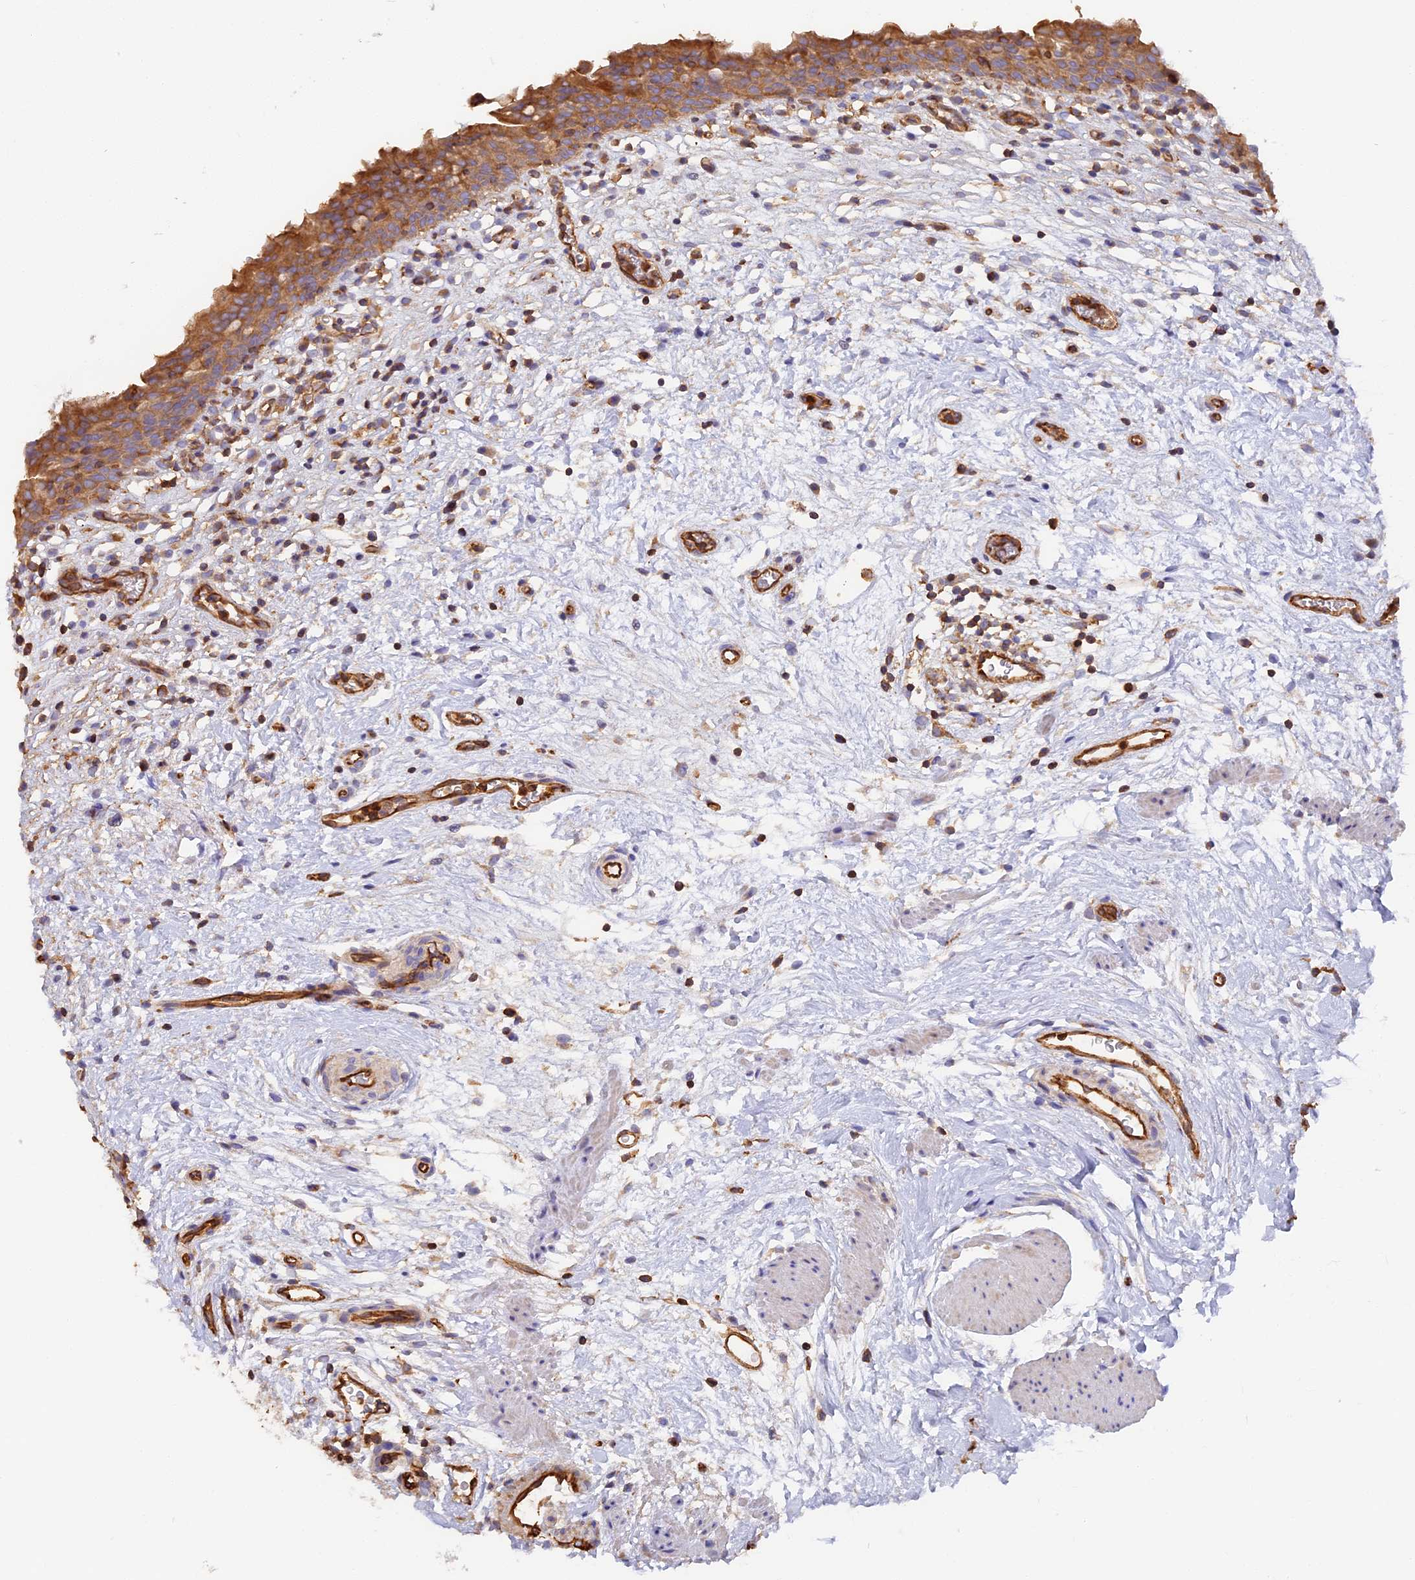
{"staining": {"intensity": "moderate", "quantity": ">75%", "location": "cytoplasmic/membranous"}, "tissue": "urinary bladder", "cell_type": "Urothelial cells", "image_type": "normal", "snomed": [{"axis": "morphology", "description": "Normal tissue, NOS"}, {"axis": "morphology", "description": "Inflammation, NOS"}, {"axis": "topography", "description": "Urinary bladder"}], "caption": "This image demonstrates IHC staining of unremarkable human urinary bladder, with medium moderate cytoplasmic/membranous positivity in about >75% of urothelial cells.", "gene": "VPS18", "patient": {"sex": "male", "age": 63}}